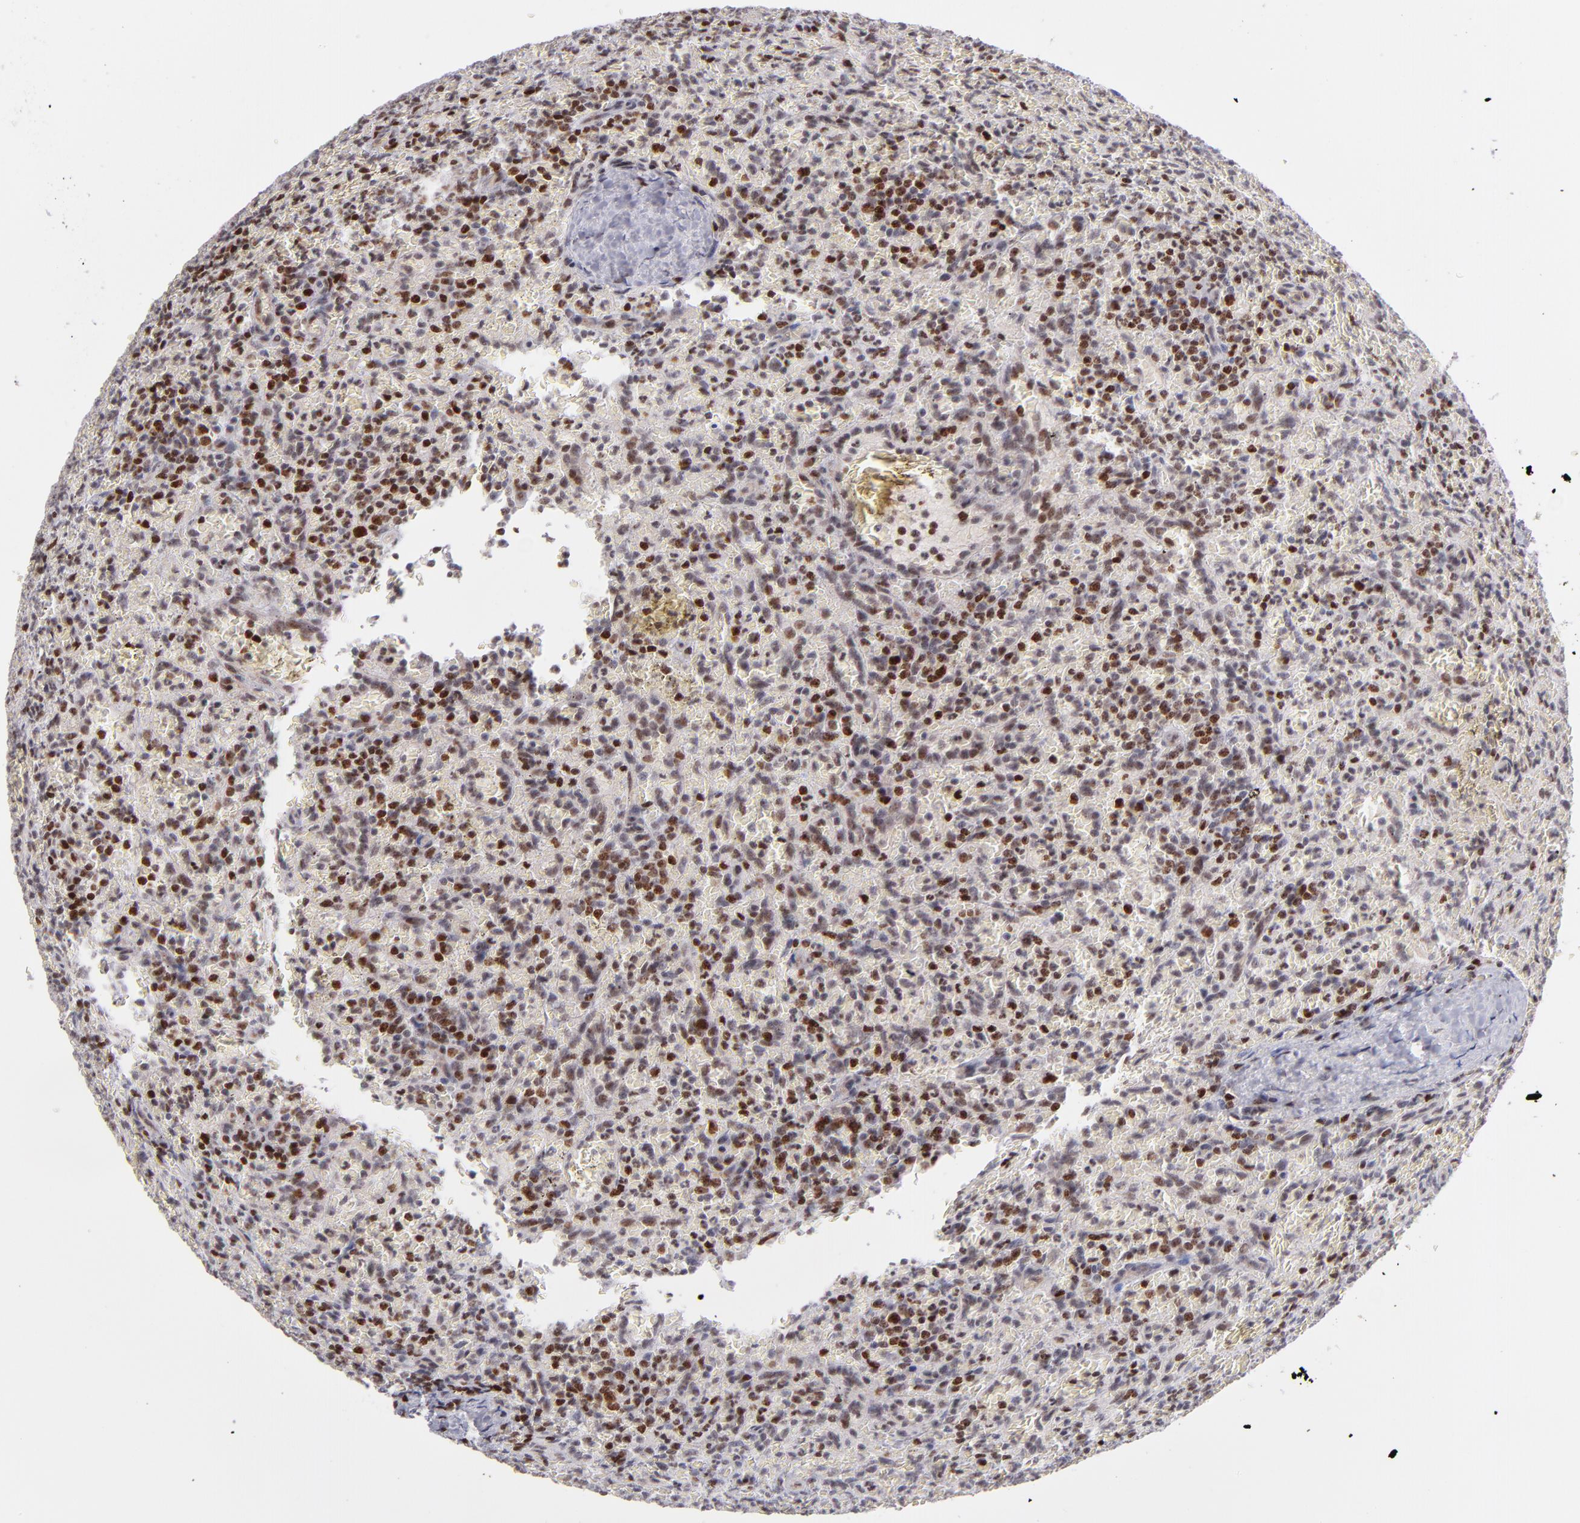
{"staining": {"intensity": "strong", "quantity": "25%-75%", "location": "nuclear"}, "tissue": "lymphoma", "cell_type": "Tumor cells", "image_type": "cancer", "snomed": [{"axis": "morphology", "description": "Malignant lymphoma, non-Hodgkin's type, Low grade"}, {"axis": "topography", "description": "Spleen"}], "caption": "DAB (3,3'-diaminobenzidine) immunohistochemical staining of human lymphoma exhibits strong nuclear protein expression in about 25%-75% of tumor cells.", "gene": "POLA1", "patient": {"sex": "female", "age": 64}}